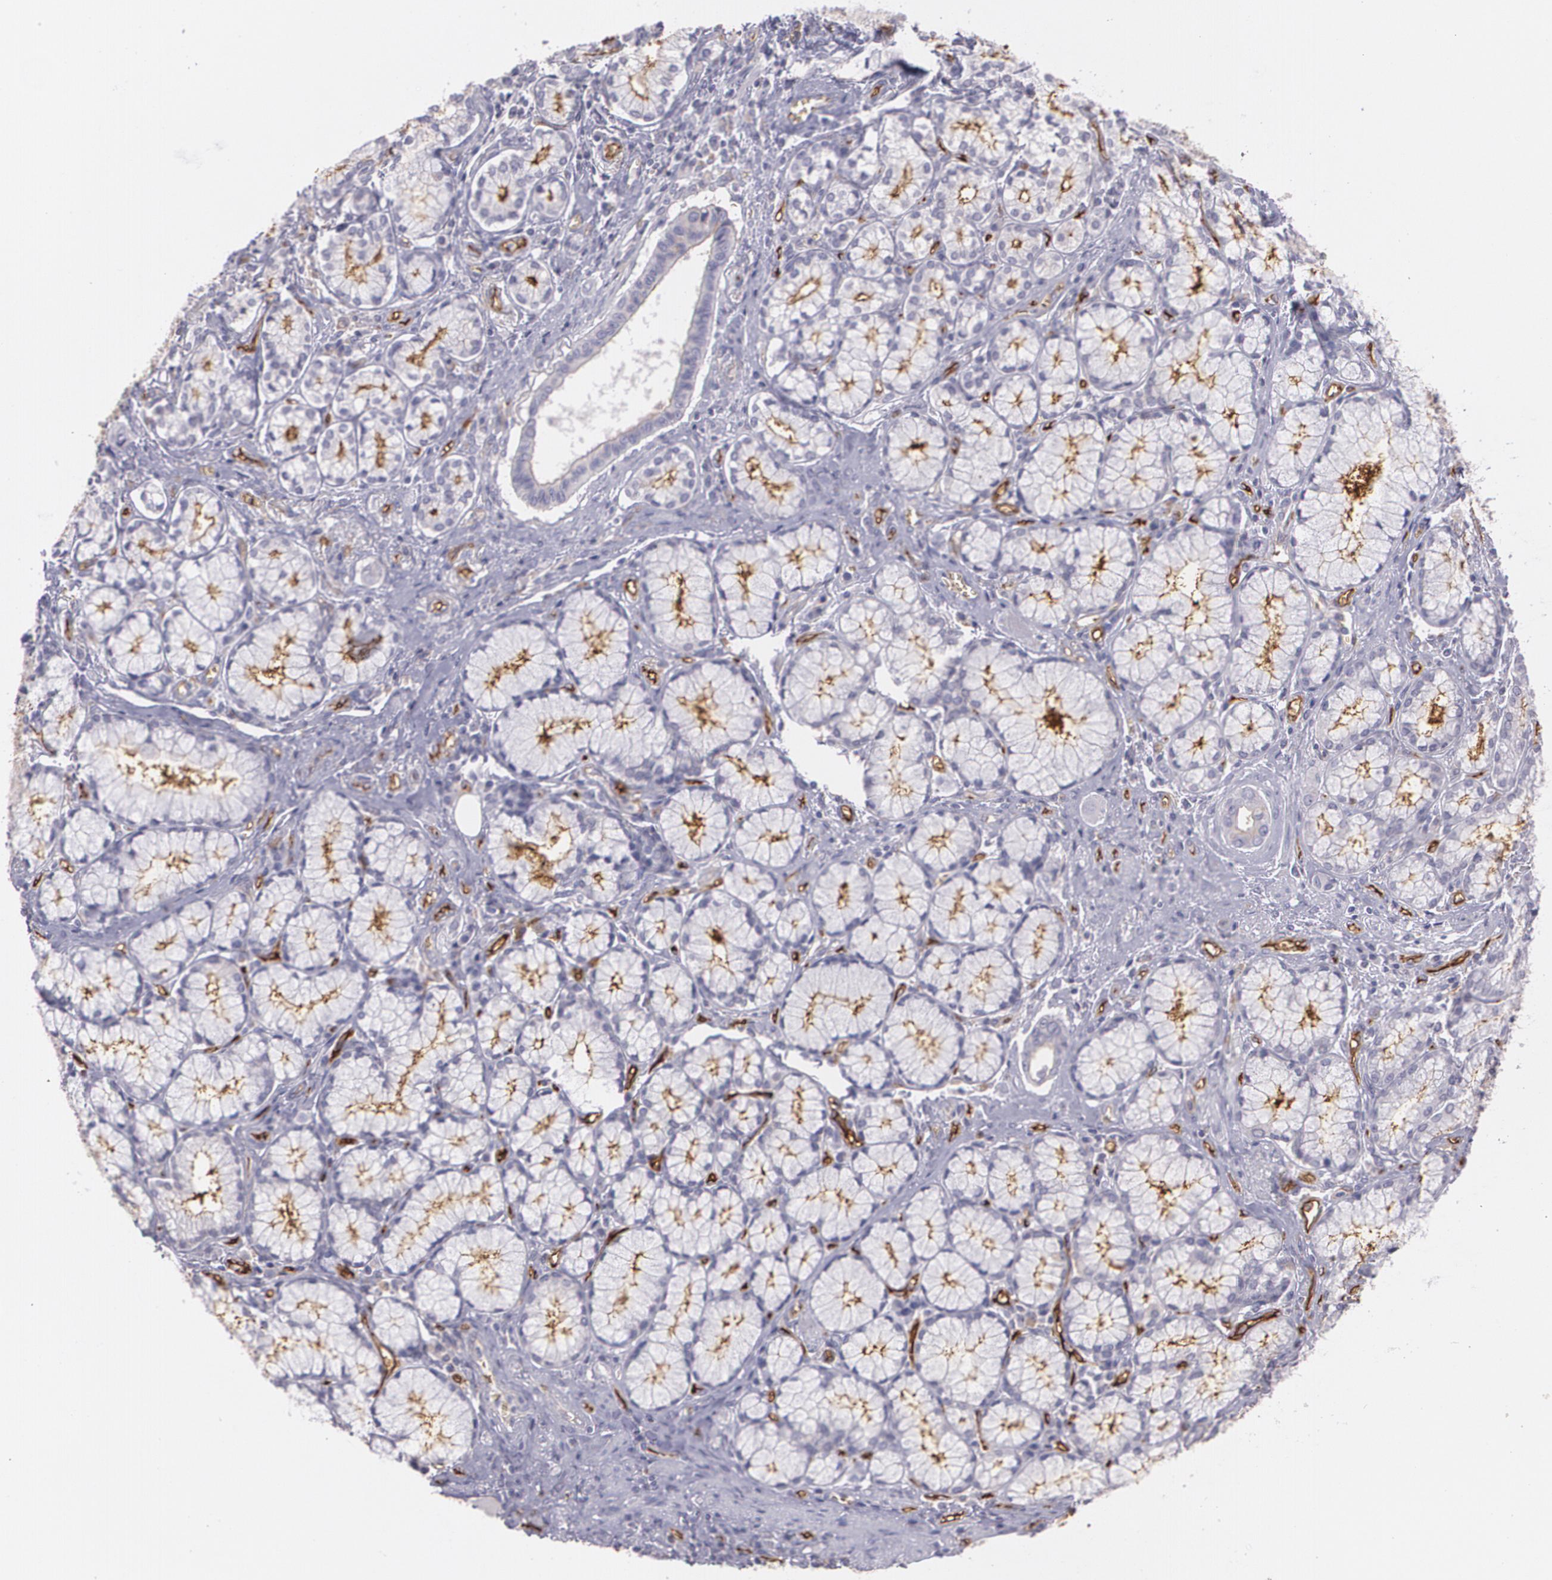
{"staining": {"intensity": "negative", "quantity": "none", "location": "none"}, "tissue": "pancreatic cancer", "cell_type": "Tumor cells", "image_type": "cancer", "snomed": [{"axis": "morphology", "description": "Adenocarcinoma, NOS"}, {"axis": "topography", "description": "Pancreas"}], "caption": "DAB immunohistochemical staining of human pancreatic adenocarcinoma demonstrates no significant positivity in tumor cells.", "gene": "ACE", "patient": {"sex": "male", "age": 77}}